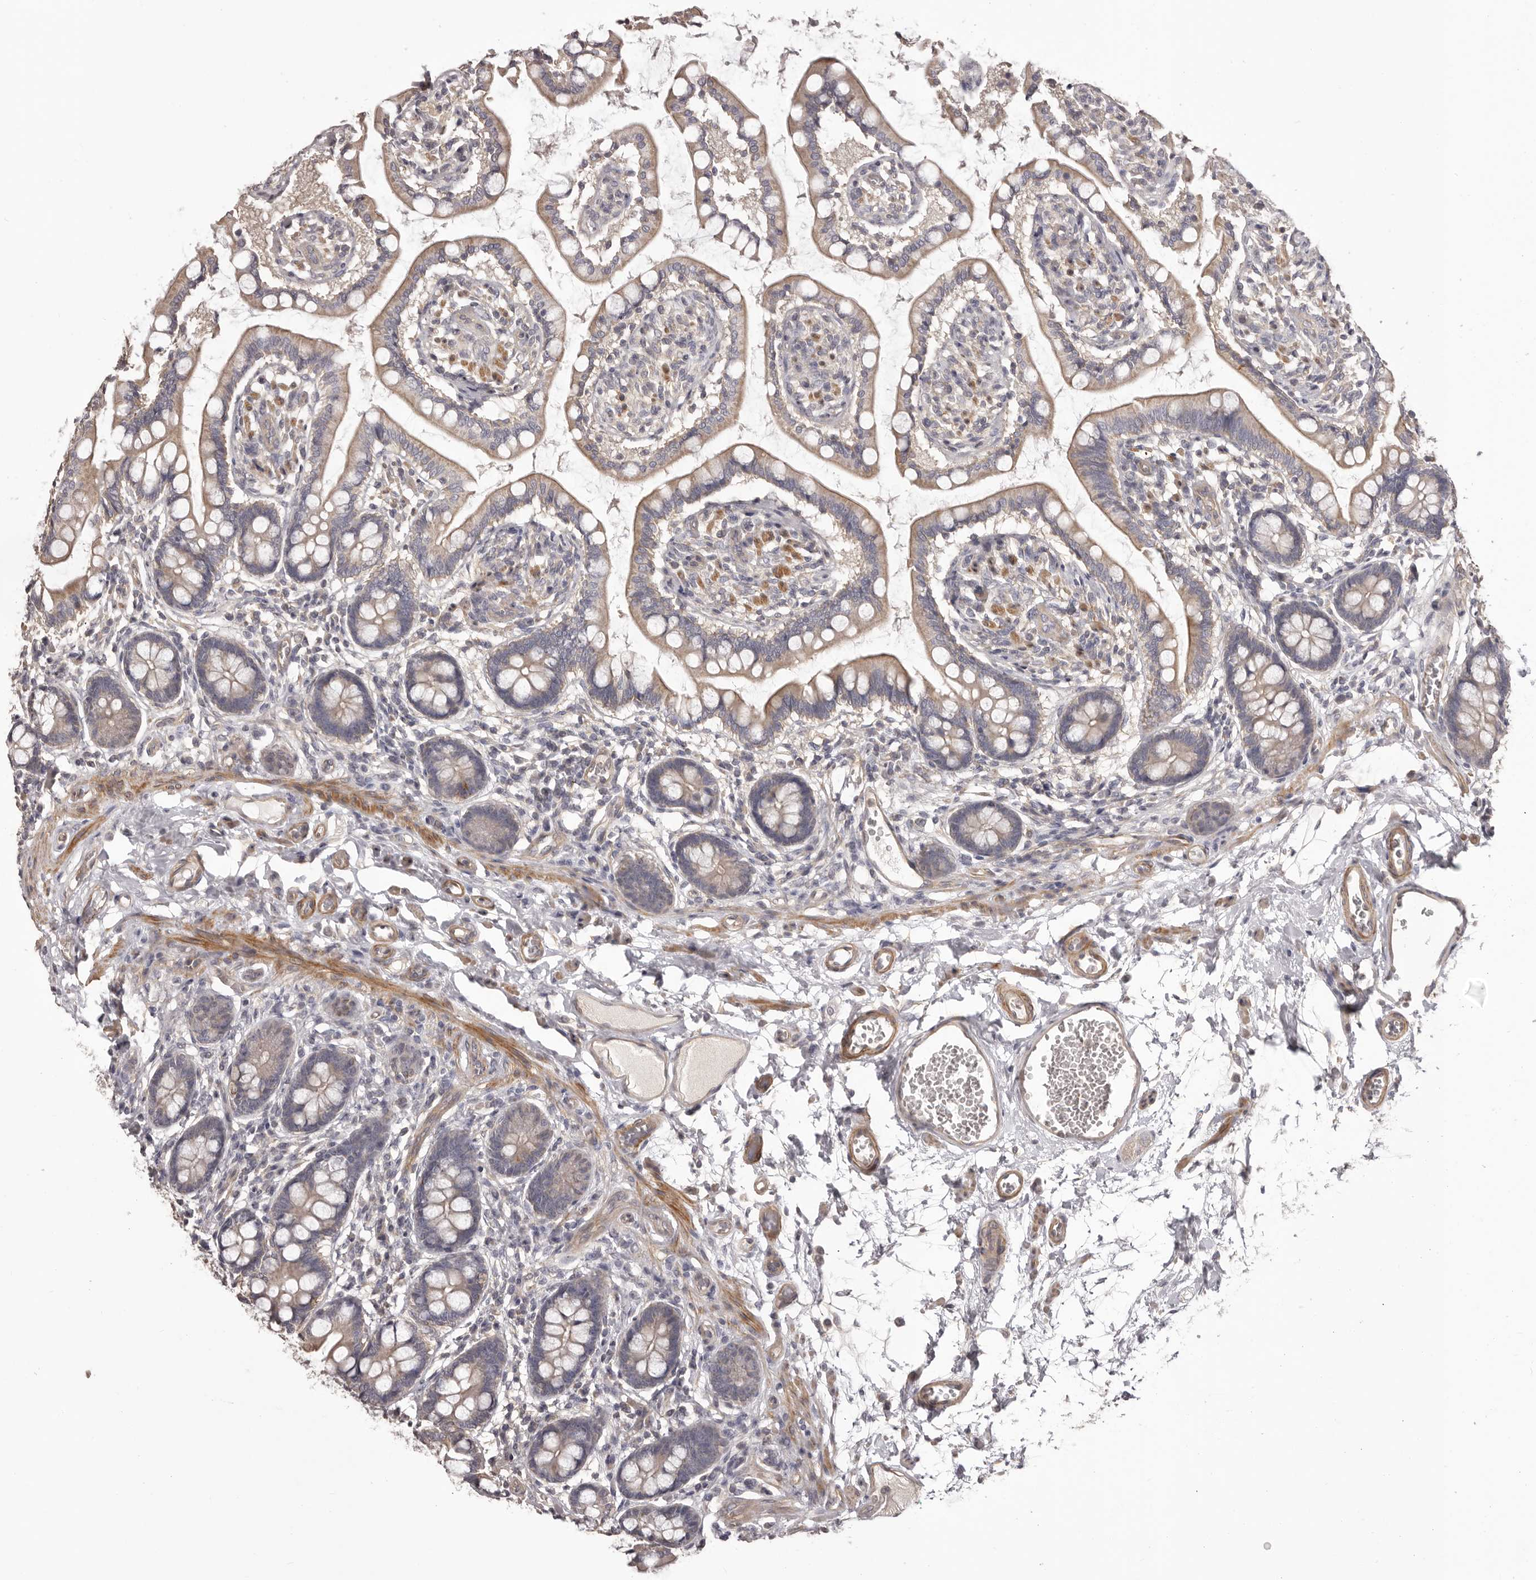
{"staining": {"intensity": "weak", "quantity": ">75%", "location": "cytoplasmic/membranous"}, "tissue": "small intestine", "cell_type": "Glandular cells", "image_type": "normal", "snomed": [{"axis": "morphology", "description": "Normal tissue, NOS"}, {"axis": "topography", "description": "Small intestine"}], "caption": "Unremarkable small intestine exhibits weak cytoplasmic/membranous expression in about >75% of glandular cells The staining is performed using DAB (3,3'-diaminobenzidine) brown chromogen to label protein expression. The nuclei are counter-stained blue using hematoxylin..", "gene": "HRH1", "patient": {"sex": "male", "age": 52}}